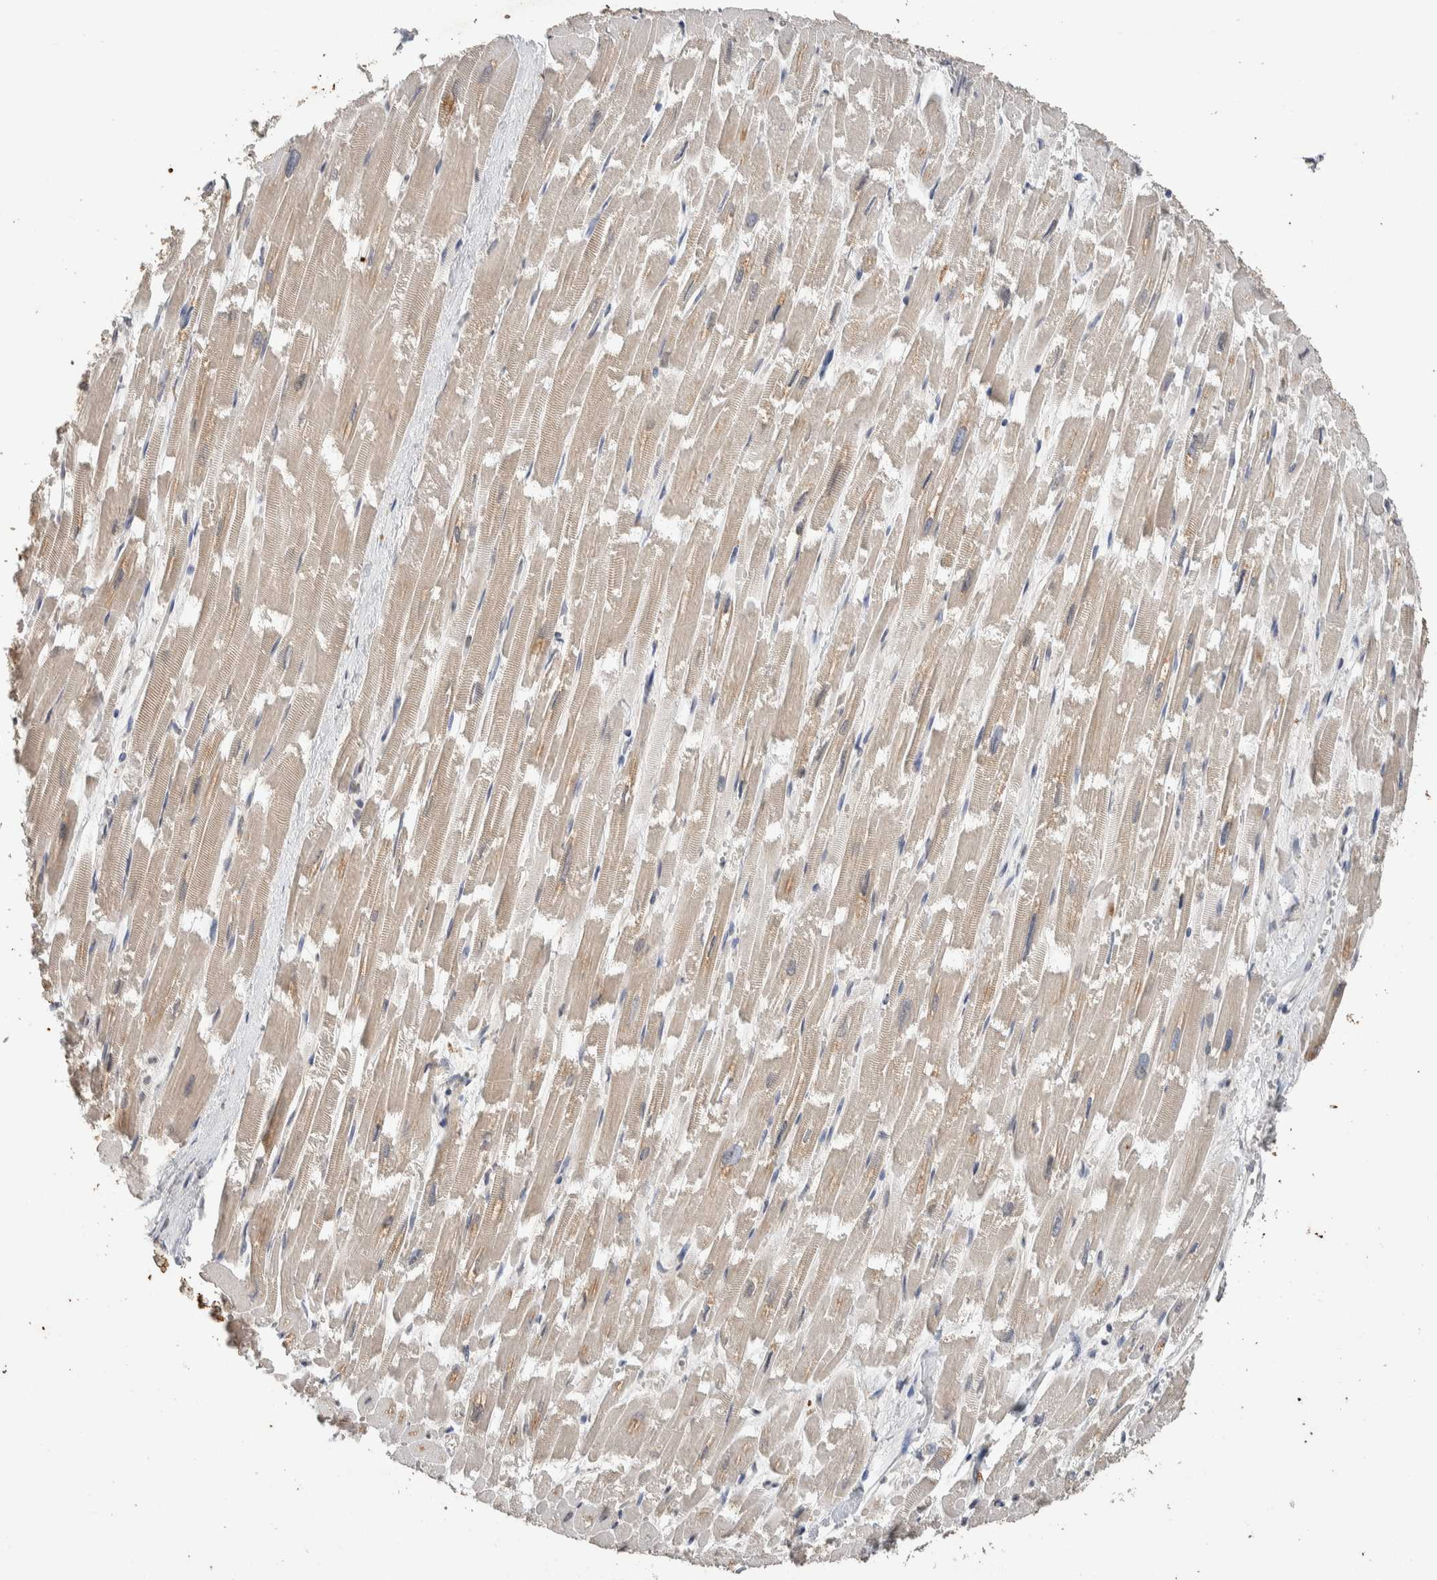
{"staining": {"intensity": "weak", "quantity": ">75%", "location": "cytoplasmic/membranous"}, "tissue": "heart muscle", "cell_type": "Cardiomyocytes", "image_type": "normal", "snomed": [{"axis": "morphology", "description": "Normal tissue, NOS"}, {"axis": "topography", "description": "Heart"}], "caption": "Protein expression analysis of benign human heart muscle reveals weak cytoplasmic/membranous expression in about >75% of cardiomyocytes. Immunohistochemistry stains the protein in brown and the nuclei are stained blue.", "gene": "CYSRT1", "patient": {"sex": "male", "age": 54}}